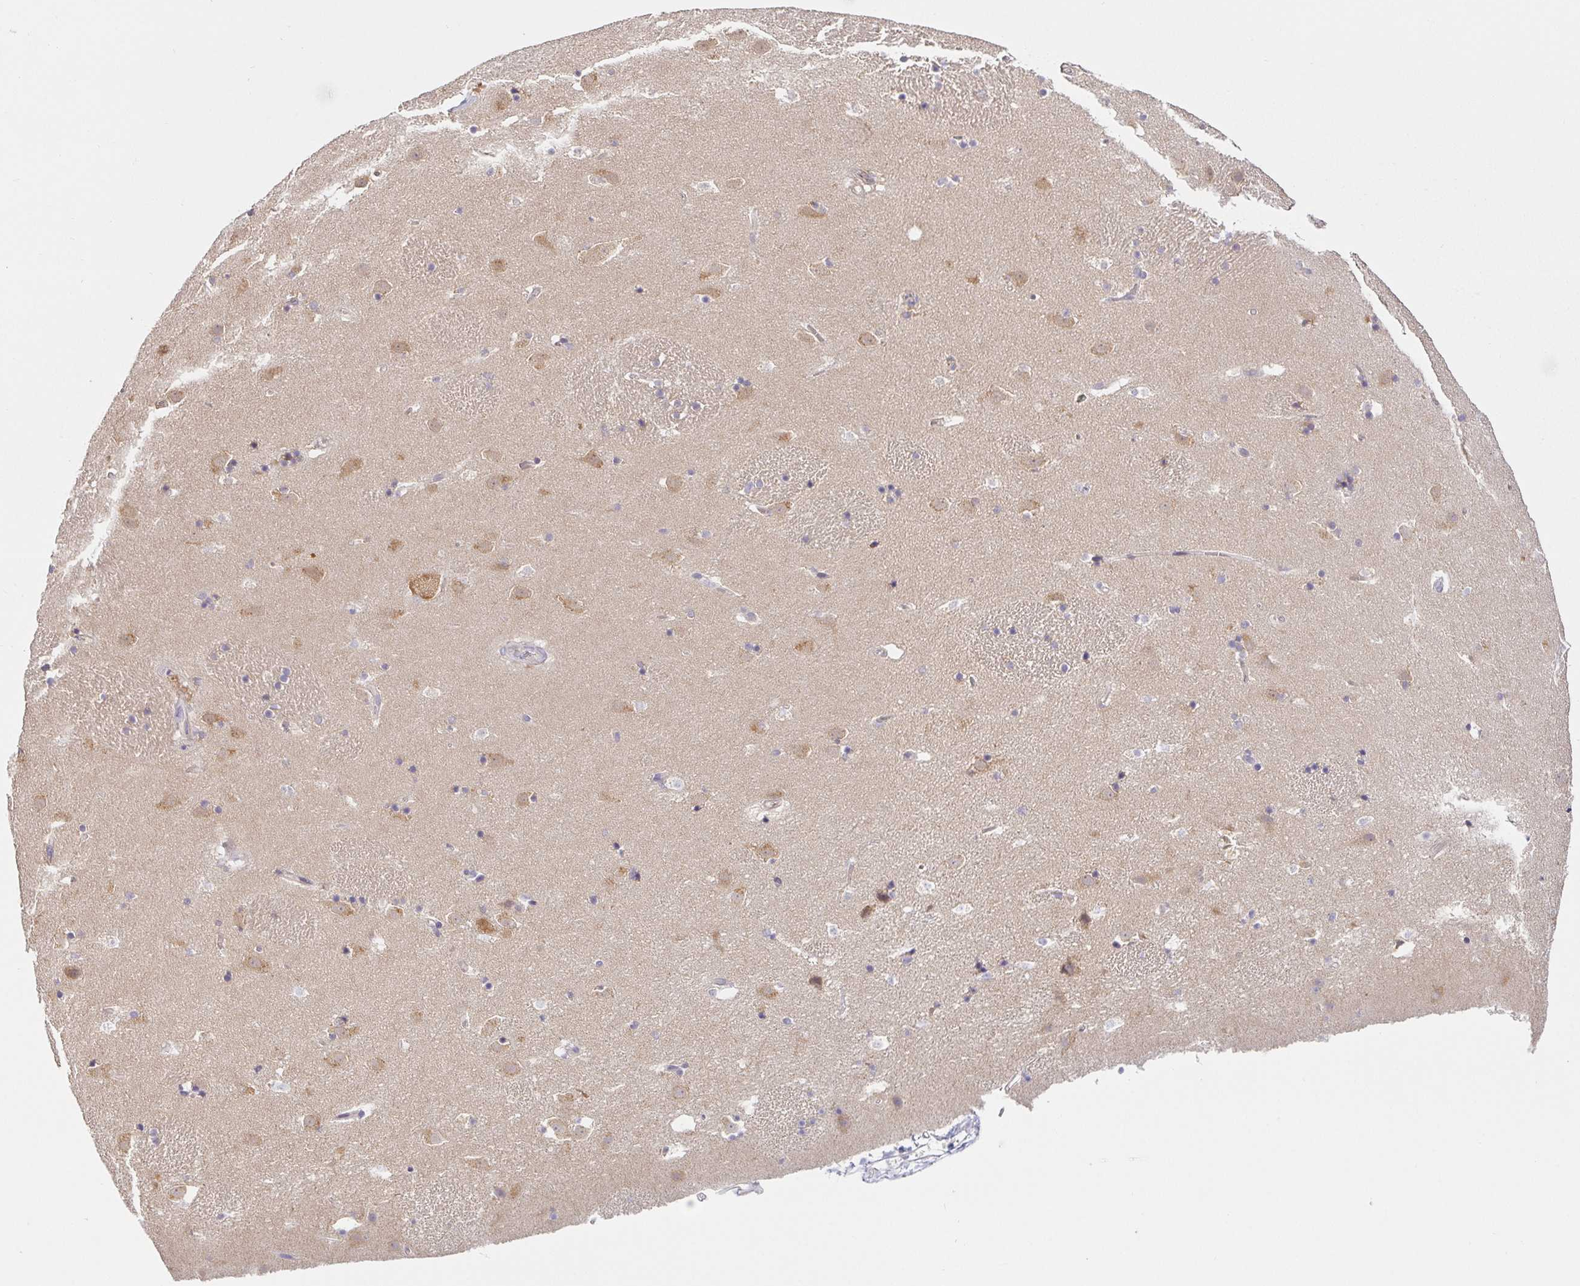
{"staining": {"intensity": "moderate", "quantity": "25%-75%", "location": "cytoplasmic/membranous"}, "tissue": "caudate", "cell_type": "Glial cells", "image_type": "normal", "snomed": [{"axis": "morphology", "description": "Normal tissue, NOS"}, {"axis": "topography", "description": "Lateral ventricle wall"}], "caption": "Immunohistochemical staining of unremarkable human caudate shows moderate cytoplasmic/membranous protein staining in about 25%-75% of glial cells.", "gene": "PDPK1", "patient": {"sex": "male", "age": 37}}